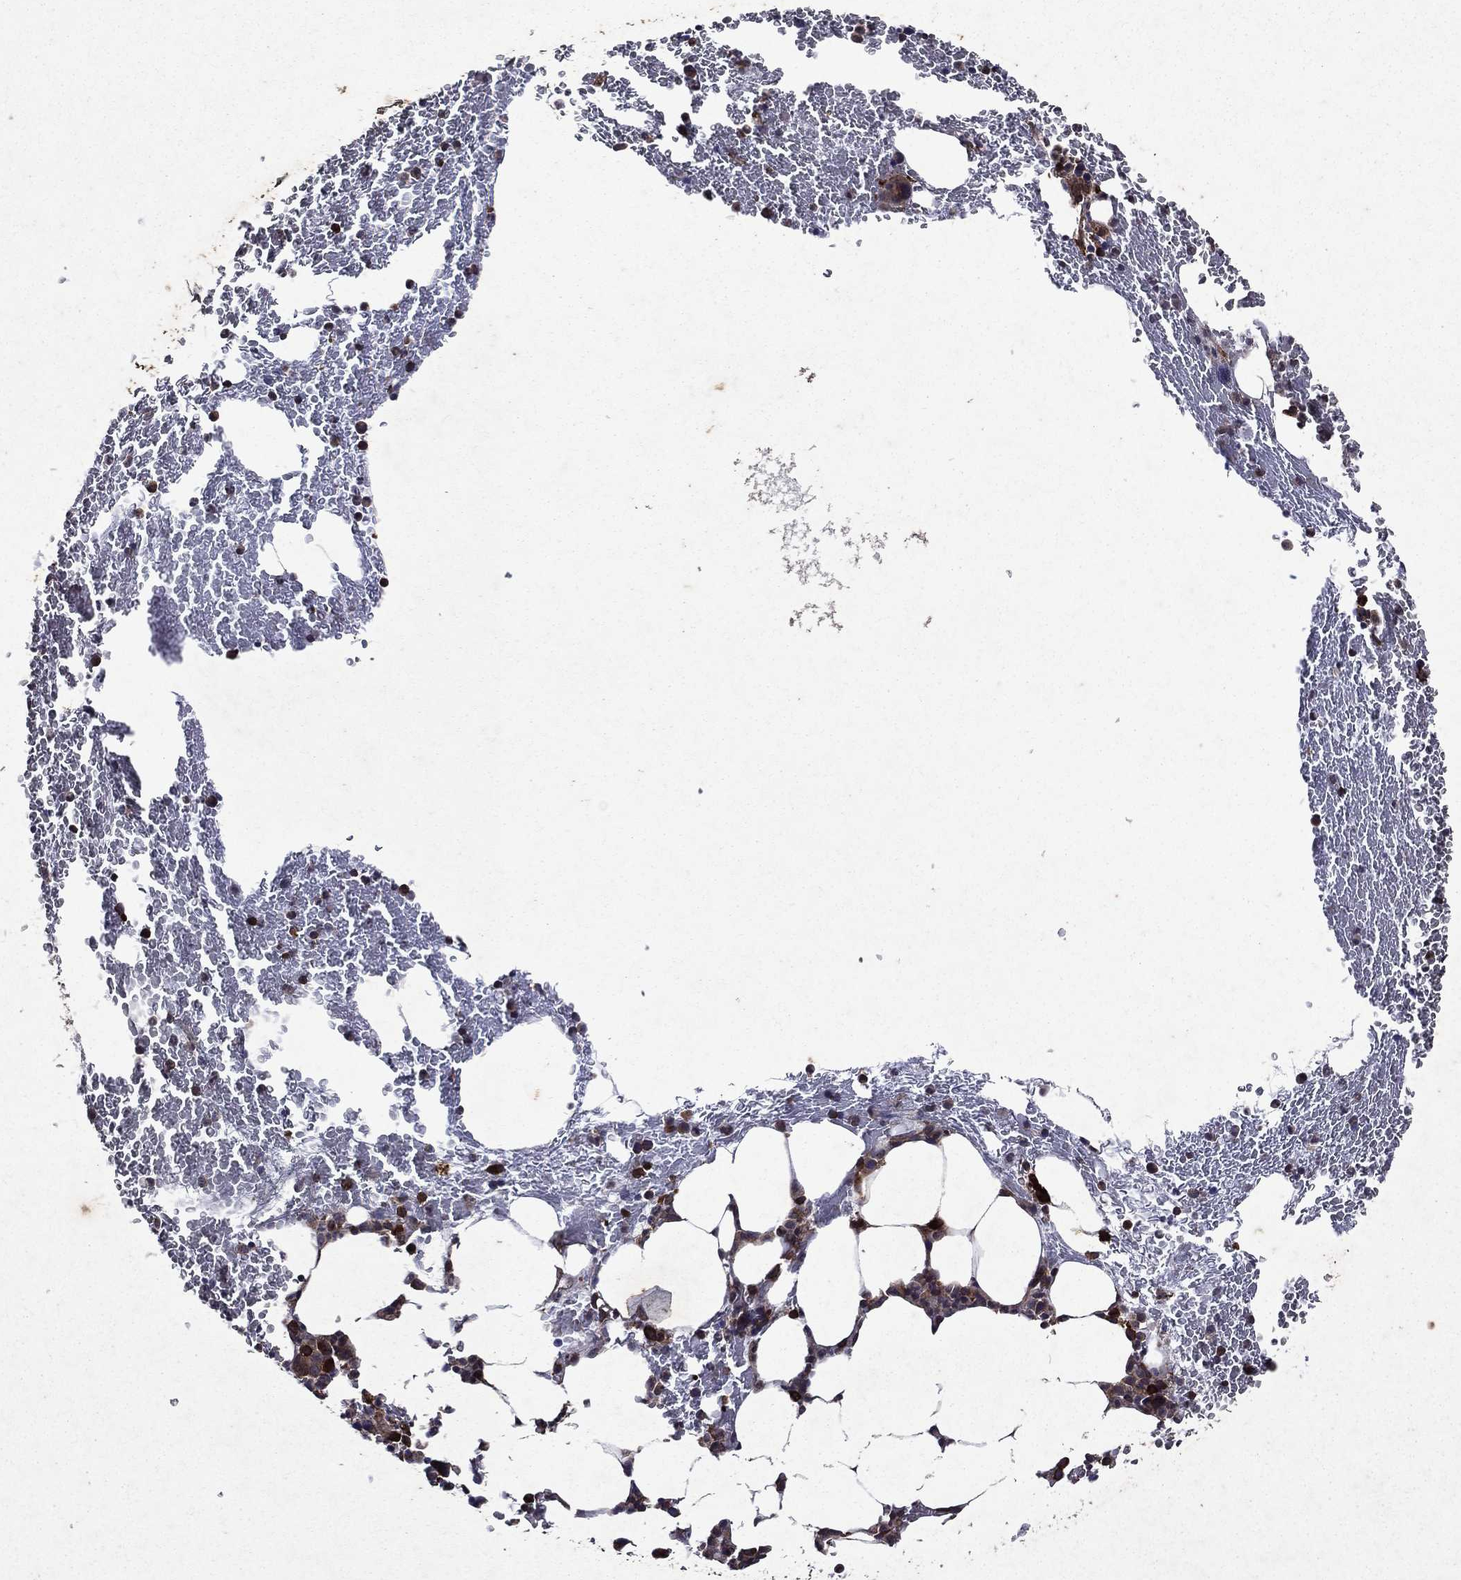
{"staining": {"intensity": "strong", "quantity": "<25%", "location": "cytoplasmic/membranous"}, "tissue": "bone marrow", "cell_type": "Hematopoietic cells", "image_type": "normal", "snomed": [{"axis": "morphology", "description": "Normal tissue, NOS"}, {"axis": "topography", "description": "Bone marrow"}], "caption": "About <25% of hematopoietic cells in benign bone marrow reveal strong cytoplasmic/membranous protein staining as visualized by brown immunohistochemical staining.", "gene": "EIF2B4", "patient": {"sex": "female", "age": 67}}